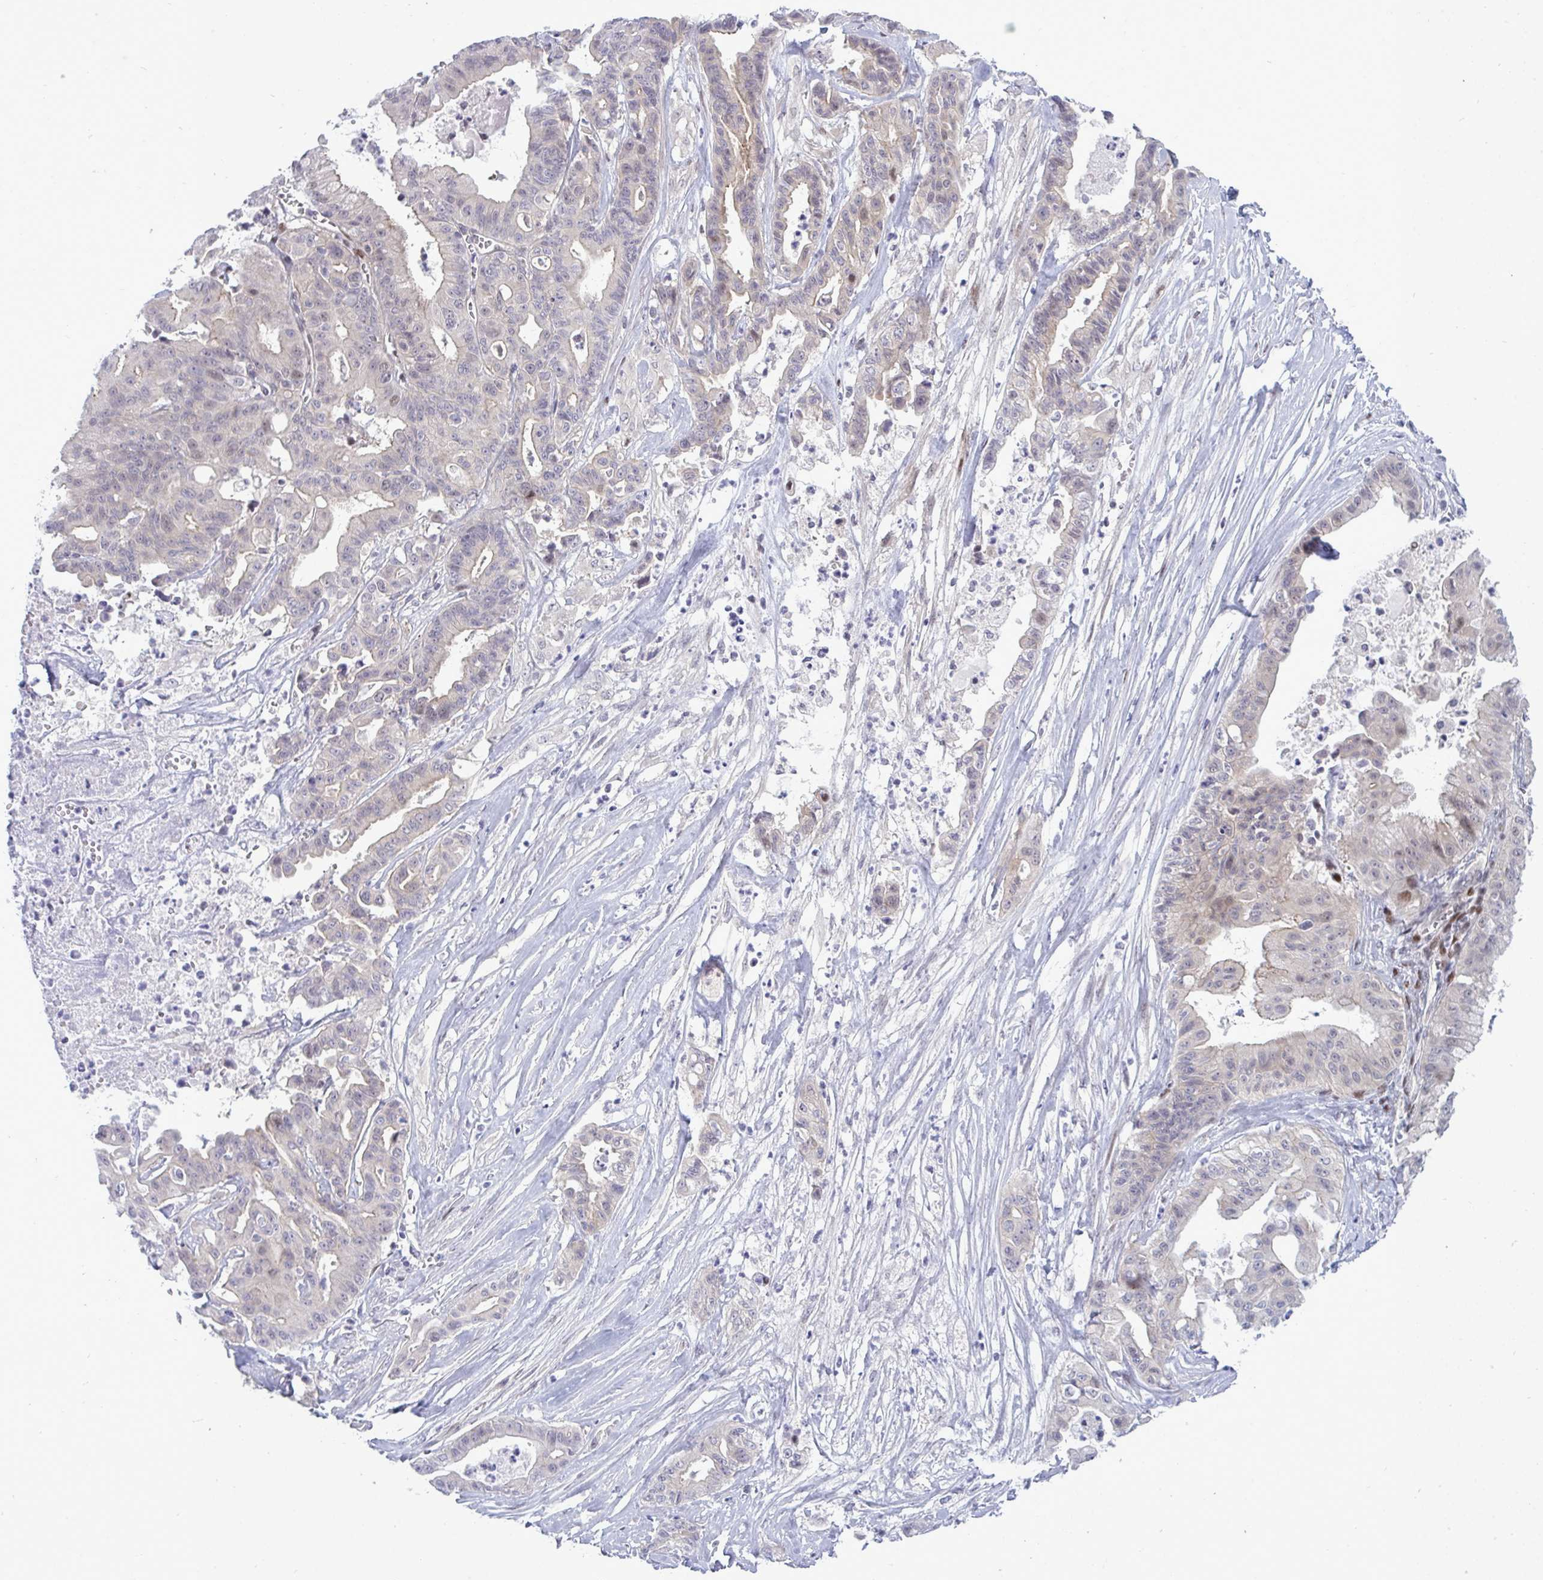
{"staining": {"intensity": "negative", "quantity": "none", "location": "none"}, "tissue": "ovarian cancer", "cell_type": "Tumor cells", "image_type": "cancer", "snomed": [{"axis": "morphology", "description": "Cystadenocarcinoma, mucinous, NOS"}, {"axis": "topography", "description": "Ovary"}], "caption": "This is an immunohistochemistry photomicrograph of human mucinous cystadenocarcinoma (ovarian). There is no positivity in tumor cells.", "gene": "TAB1", "patient": {"sex": "female", "age": 70}}